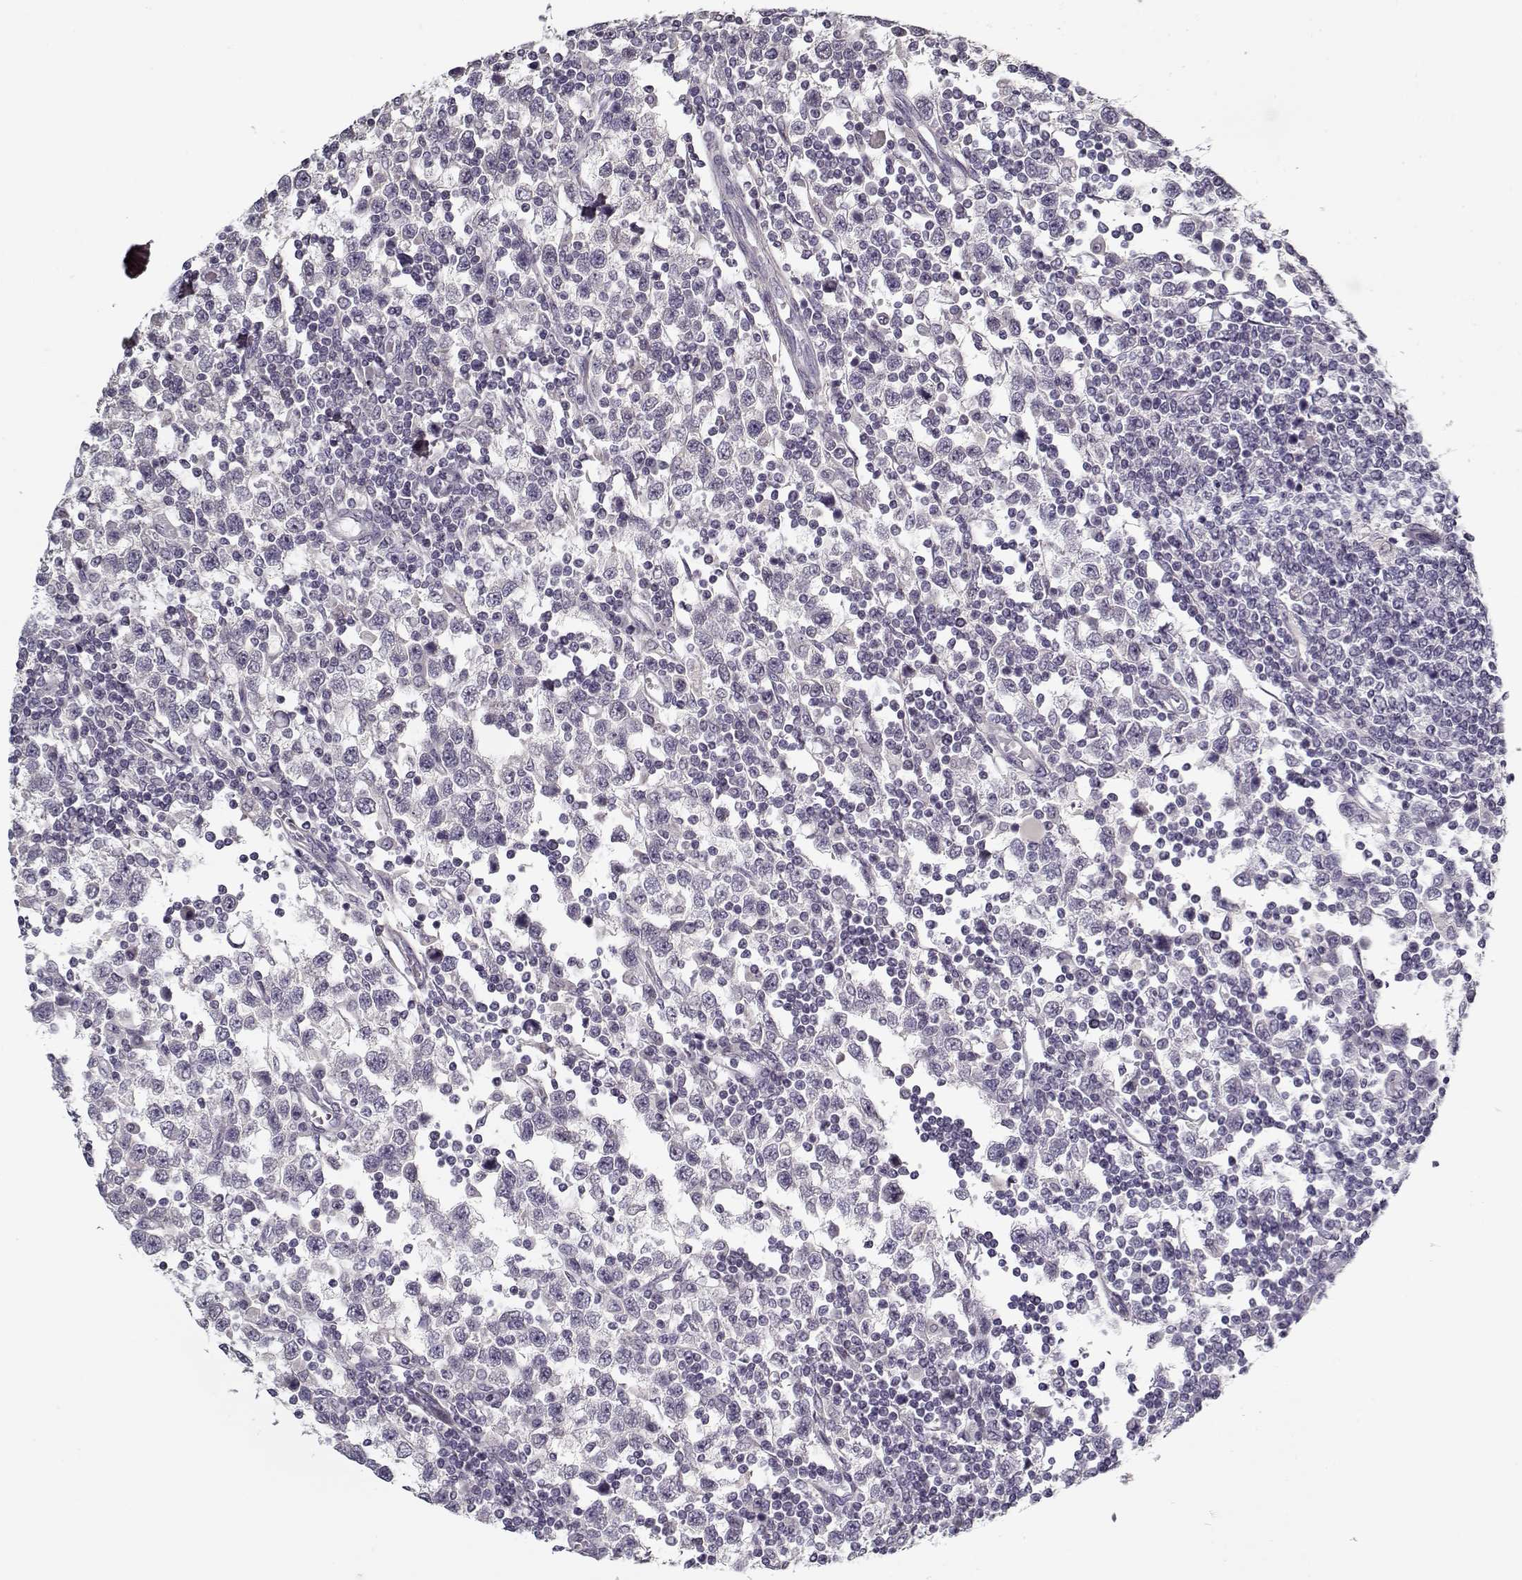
{"staining": {"intensity": "negative", "quantity": "none", "location": "none"}, "tissue": "testis cancer", "cell_type": "Tumor cells", "image_type": "cancer", "snomed": [{"axis": "morphology", "description": "Seminoma, NOS"}, {"axis": "topography", "description": "Testis"}], "caption": "Tumor cells are negative for brown protein staining in testis cancer.", "gene": "LUM", "patient": {"sex": "male", "age": 34}}